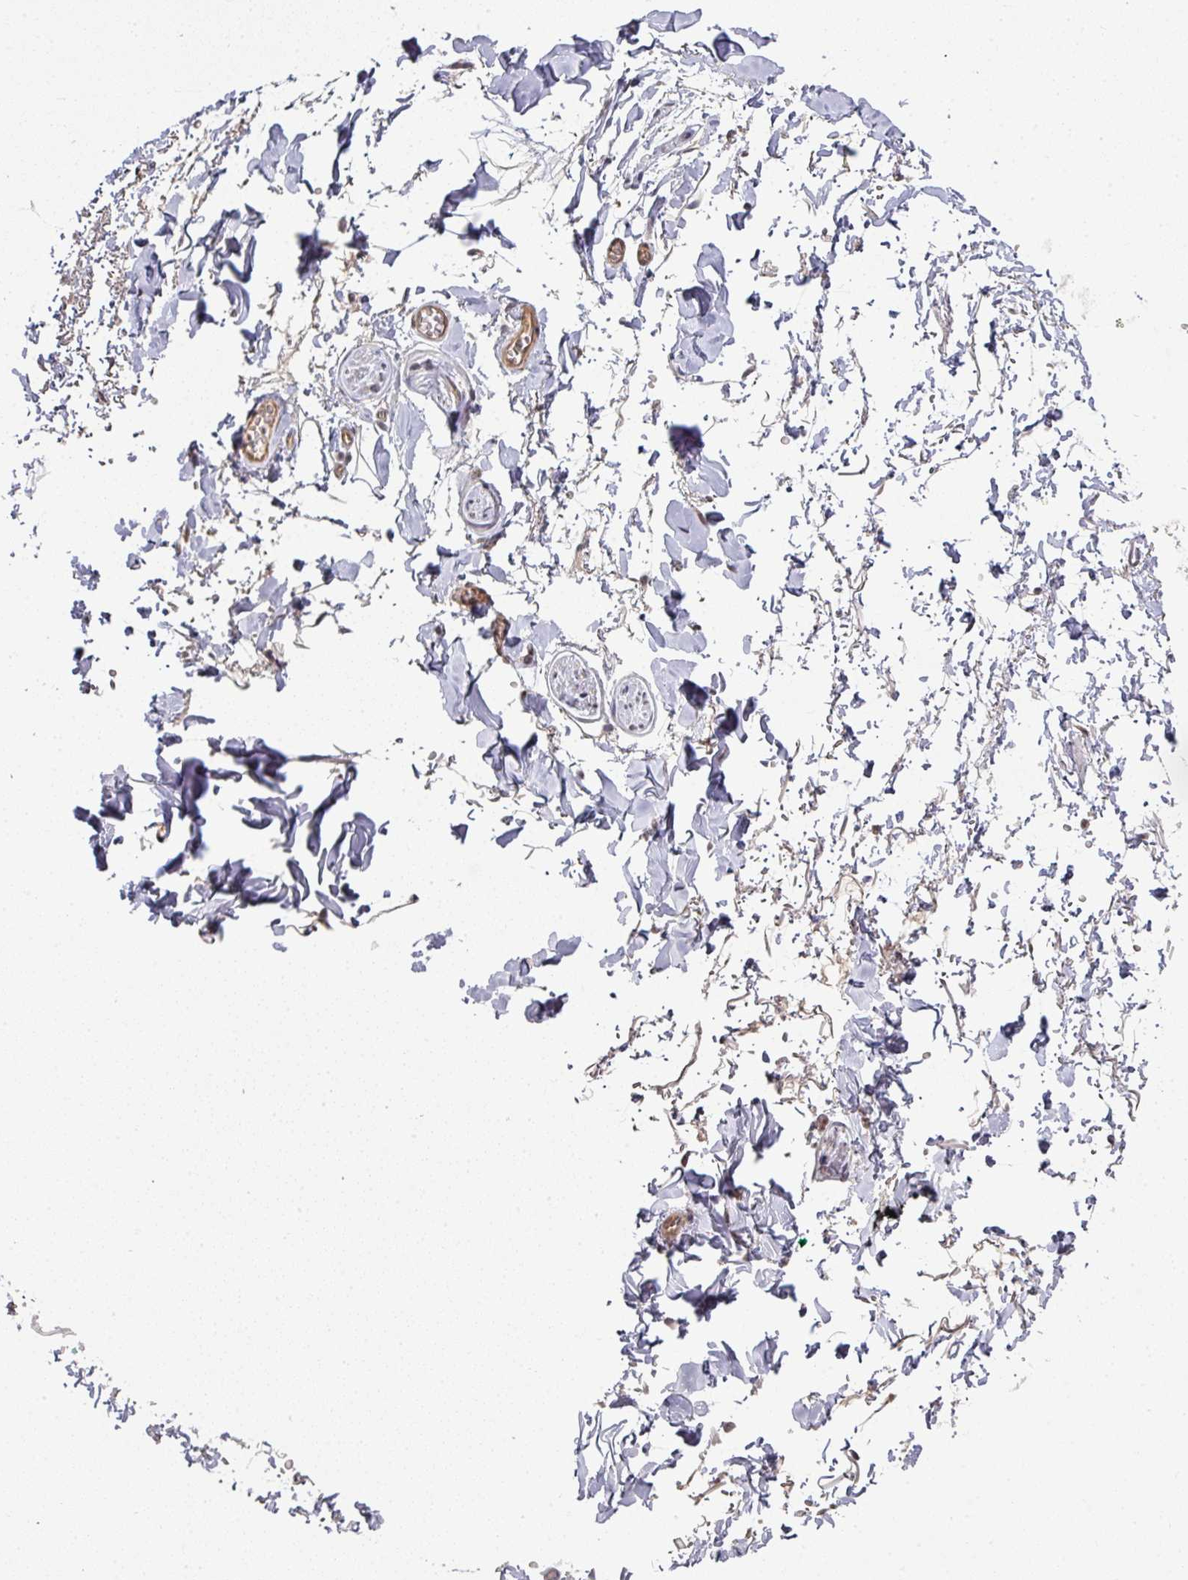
{"staining": {"intensity": "negative", "quantity": "none", "location": "none"}, "tissue": "adipose tissue", "cell_type": "Adipocytes", "image_type": "normal", "snomed": [{"axis": "morphology", "description": "Normal tissue, NOS"}, {"axis": "topography", "description": "Vulva"}, {"axis": "topography", "description": "Vagina"}, {"axis": "topography", "description": "Peripheral nerve tissue"}], "caption": "Image shows no protein expression in adipocytes of normal adipose tissue.", "gene": "GTF2H3", "patient": {"sex": "female", "age": 66}}